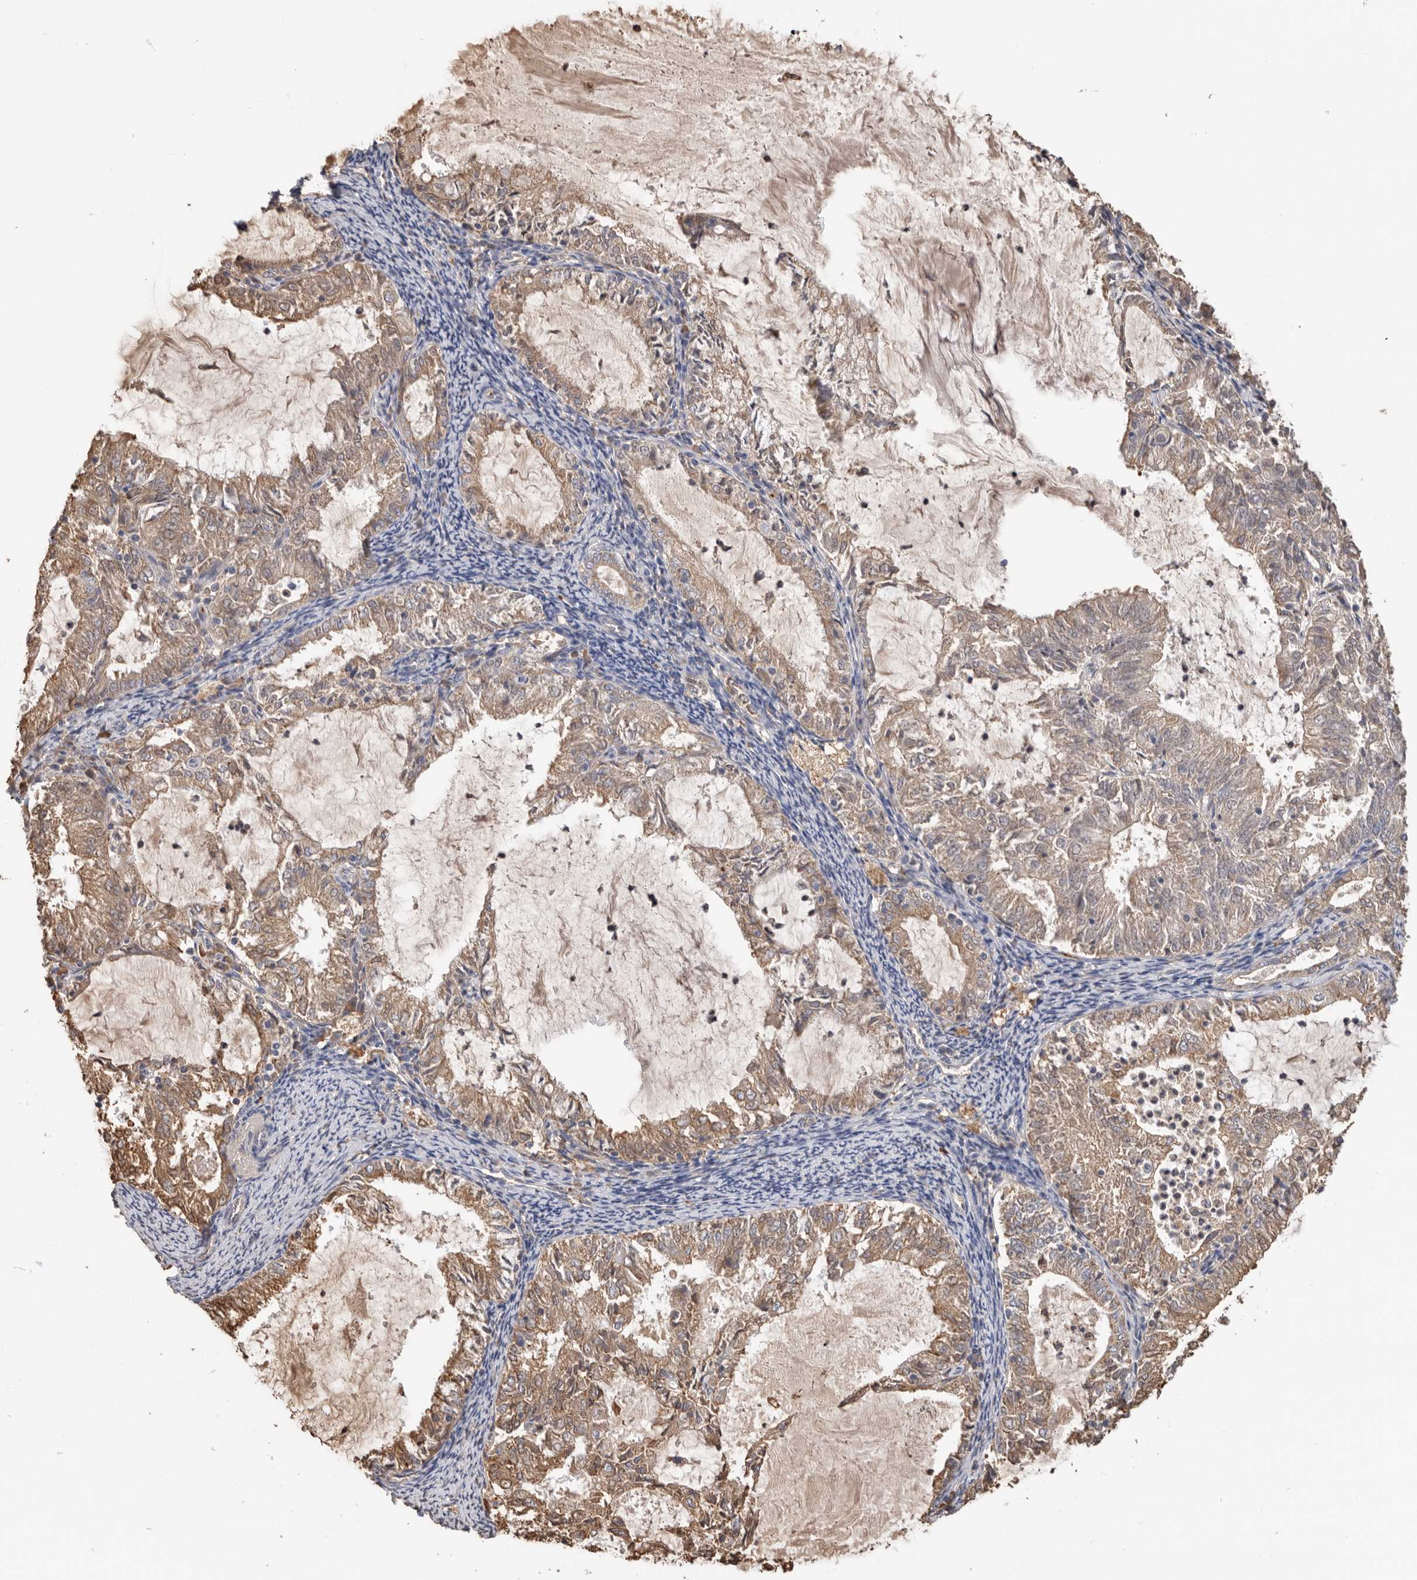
{"staining": {"intensity": "moderate", "quantity": ">75%", "location": "cytoplasmic/membranous"}, "tissue": "endometrial cancer", "cell_type": "Tumor cells", "image_type": "cancer", "snomed": [{"axis": "morphology", "description": "Adenocarcinoma, NOS"}, {"axis": "topography", "description": "Endometrium"}], "caption": "Protein expression analysis of endometrial cancer demonstrates moderate cytoplasmic/membranous staining in approximately >75% of tumor cells.", "gene": "CDC42BPB", "patient": {"sex": "female", "age": 57}}